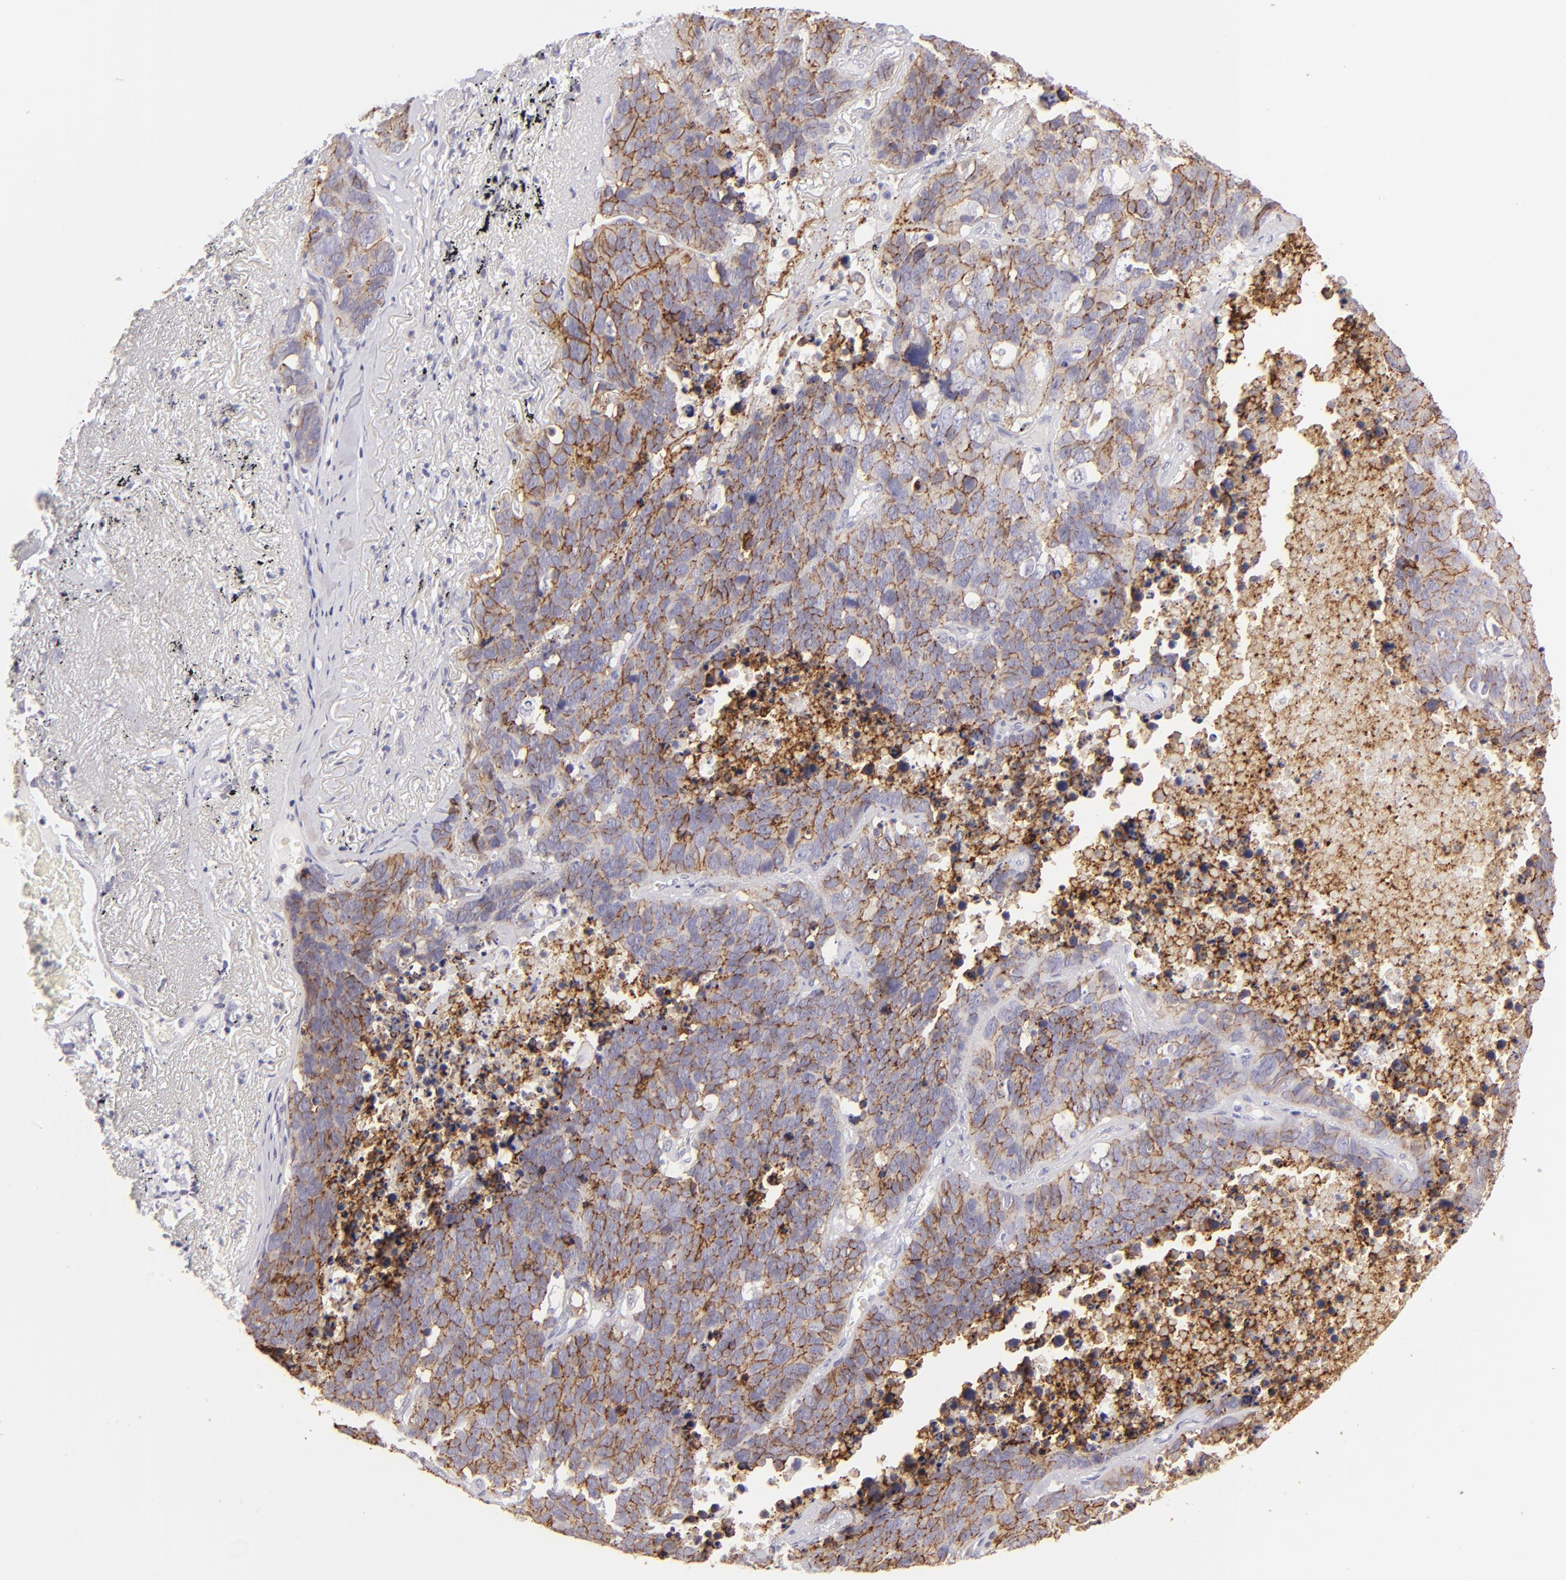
{"staining": {"intensity": "moderate", "quantity": ">75%", "location": "cytoplasmic/membranous"}, "tissue": "lung cancer", "cell_type": "Tumor cells", "image_type": "cancer", "snomed": [{"axis": "morphology", "description": "Carcinoid, malignant, NOS"}, {"axis": "topography", "description": "Lung"}], "caption": "IHC (DAB) staining of human lung carcinoid (malignant) reveals moderate cytoplasmic/membranous protein positivity in about >75% of tumor cells.", "gene": "CLDN4", "patient": {"sex": "male", "age": 60}}